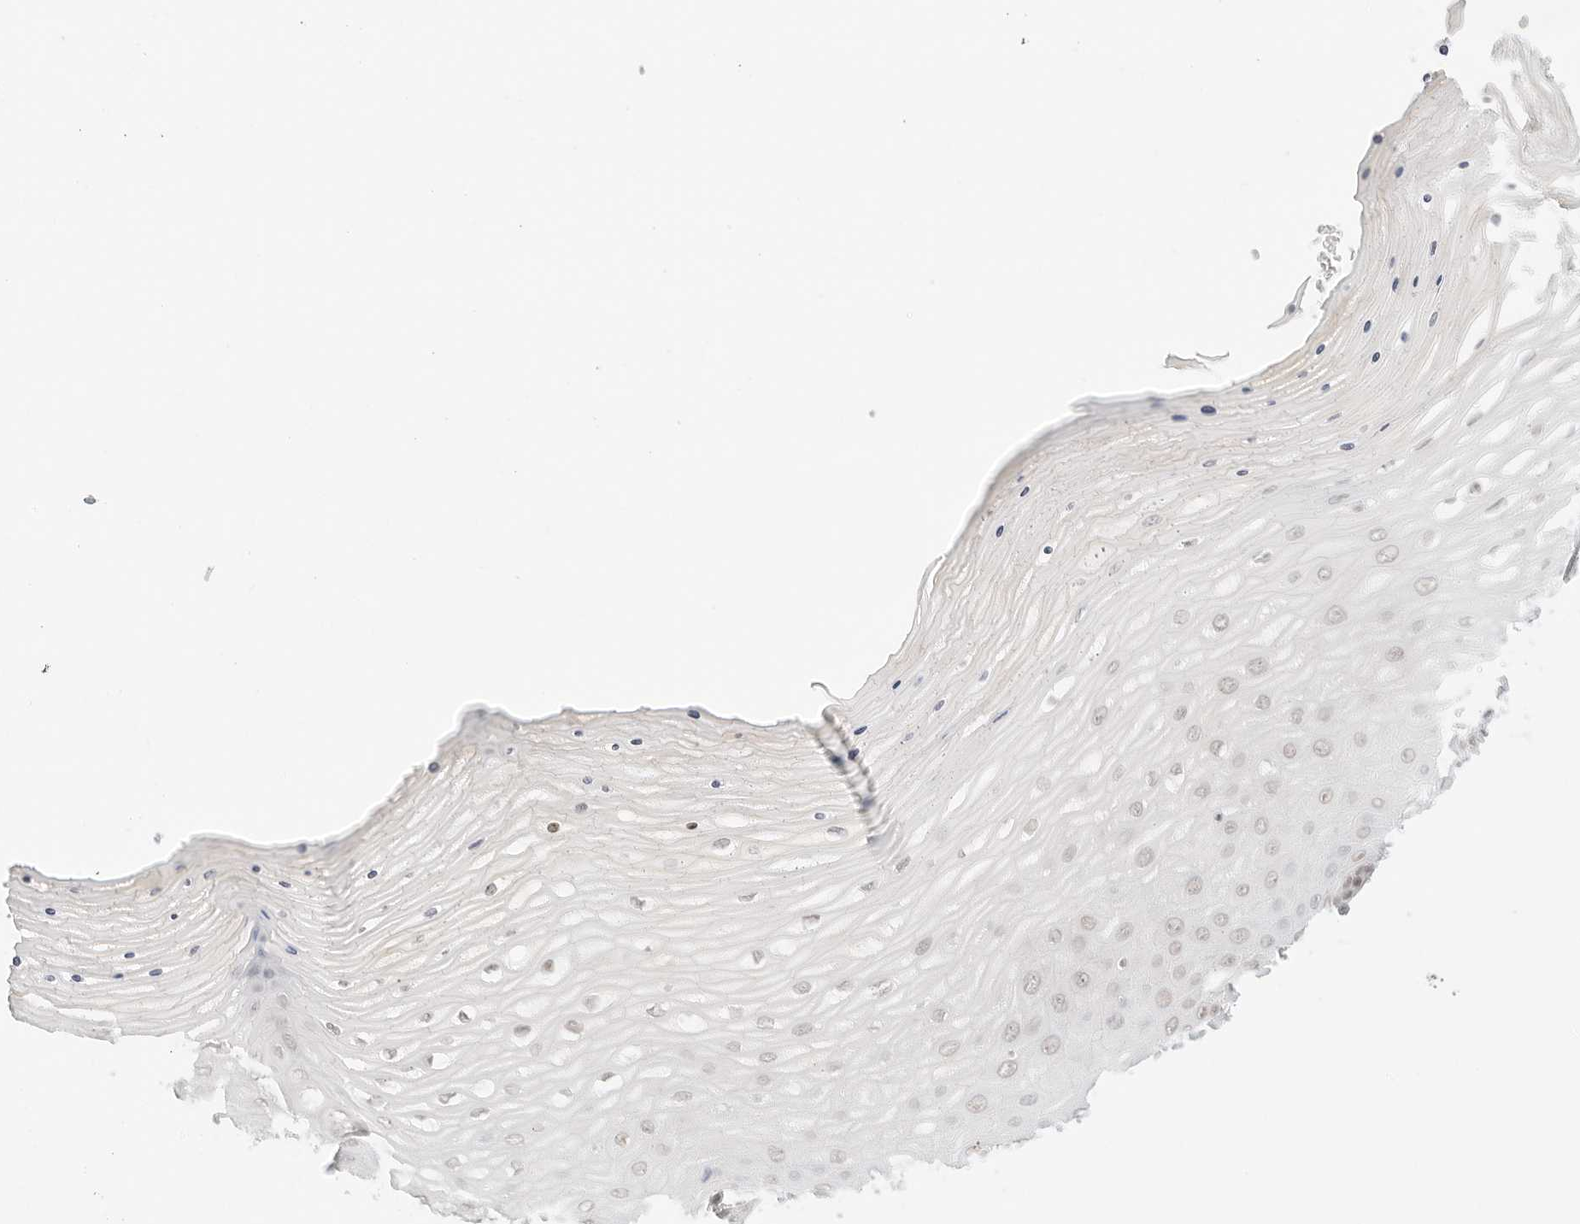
{"staining": {"intensity": "weak", "quantity": ">75%", "location": "cytoplasmic/membranous,nuclear"}, "tissue": "cervix", "cell_type": "Glandular cells", "image_type": "normal", "snomed": [{"axis": "morphology", "description": "Normal tissue, NOS"}, {"axis": "topography", "description": "Cervix"}], "caption": "The micrograph demonstrates immunohistochemical staining of benign cervix. There is weak cytoplasmic/membranous,nuclear staining is appreciated in approximately >75% of glandular cells.", "gene": "ITGA6", "patient": {"sex": "female", "age": 55}}